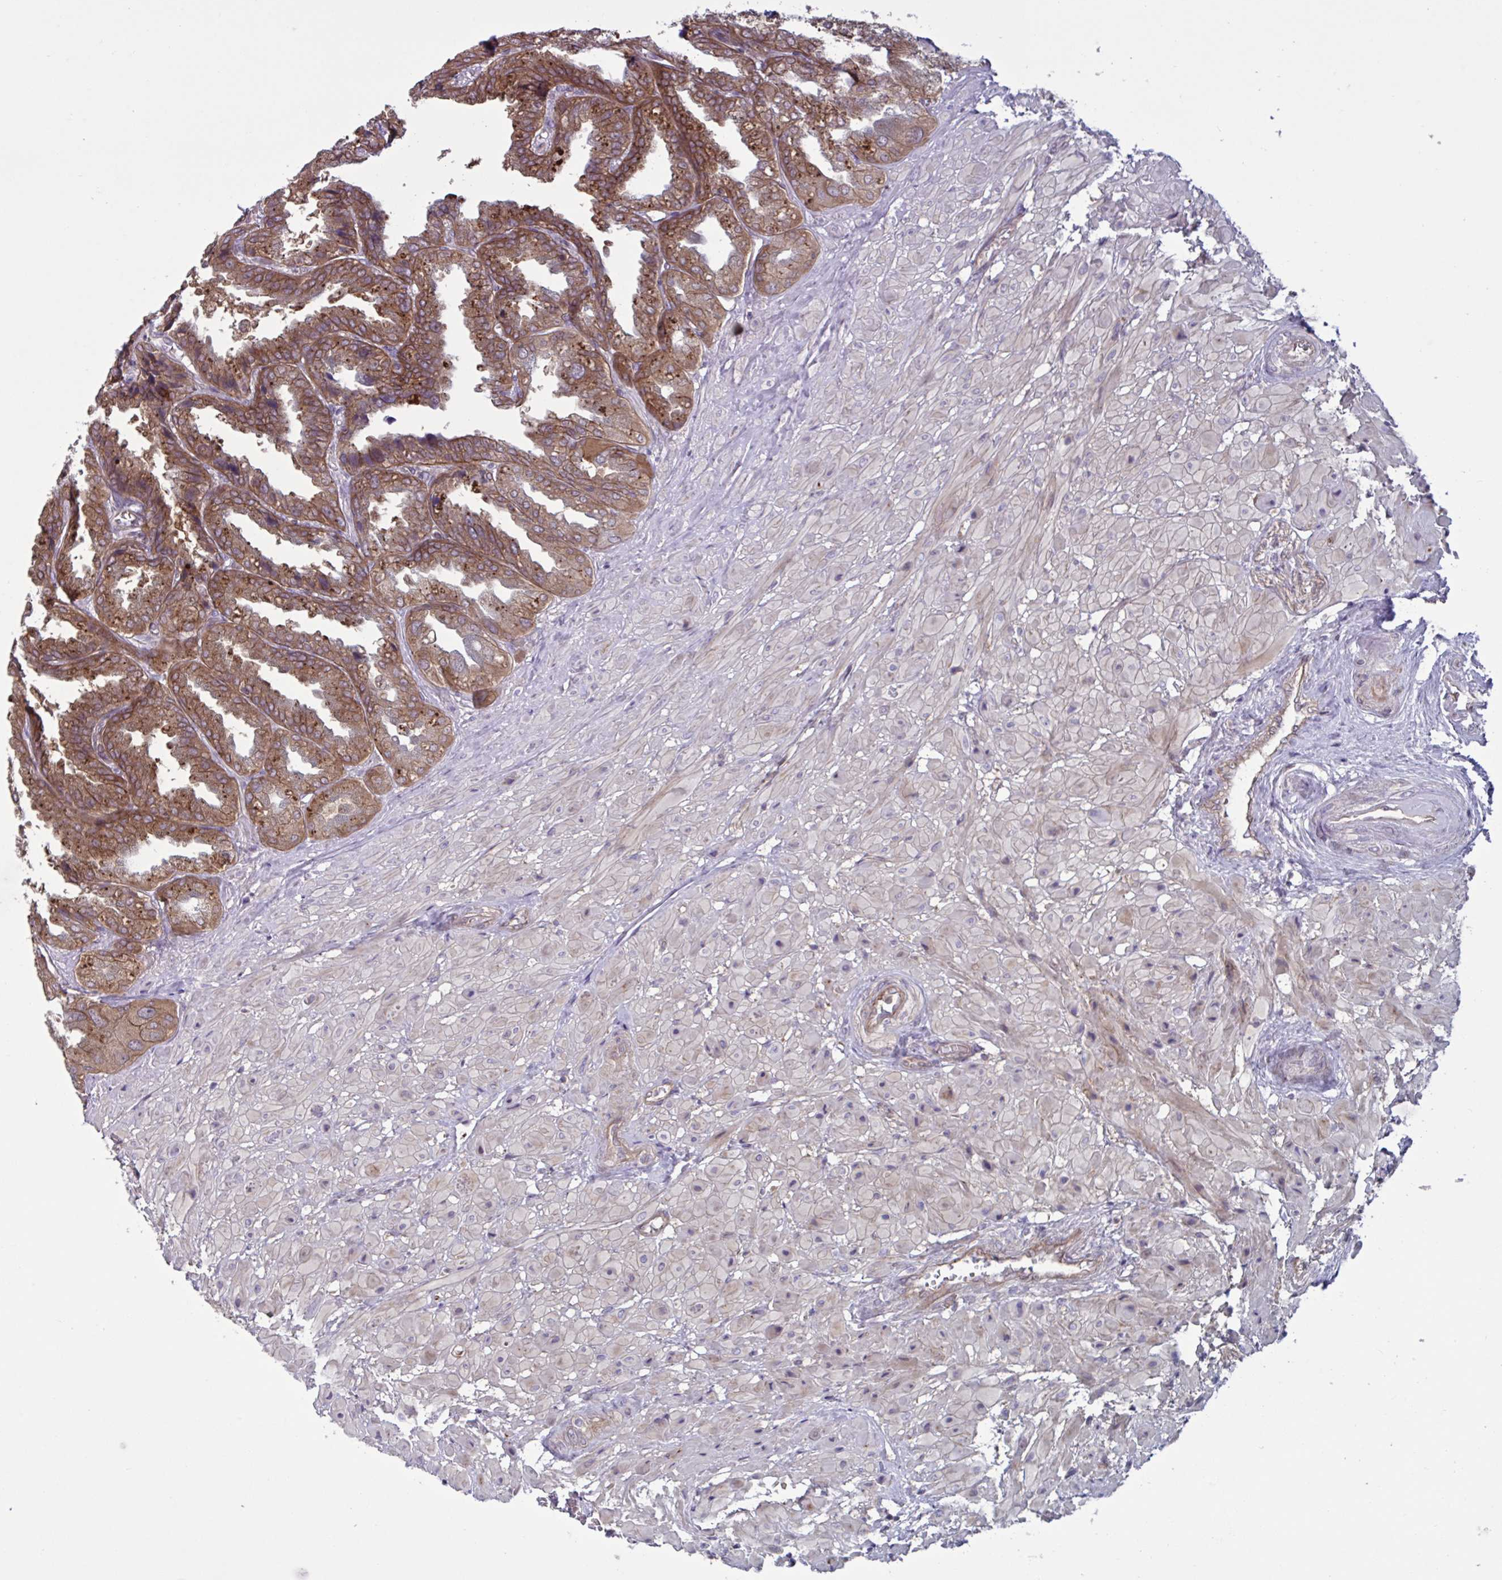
{"staining": {"intensity": "strong", "quantity": ">75%", "location": "cytoplasmic/membranous"}, "tissue": "seminal vesicle", "cell_type": "Glandular cells", "image_type": "normal", "snomed": [{"axis": "morphology", "description": "Normal tissue, NOS"}, {"axis": "topography", "description": "Seminal veicle"}], "caption": "DAB (3,3'-diaminobenzidine) immunohistochemical staining of normal seminal vesicle shows strong cytoplasmic/membranous protein staining in about >75% of glandular cells. (Stains: DAB in brown, nuclei in blue, Microscopy: brightfield microscopy at high magnification).", "gene": "GLTP", "patient": {"sex": "male", "age": 55}}